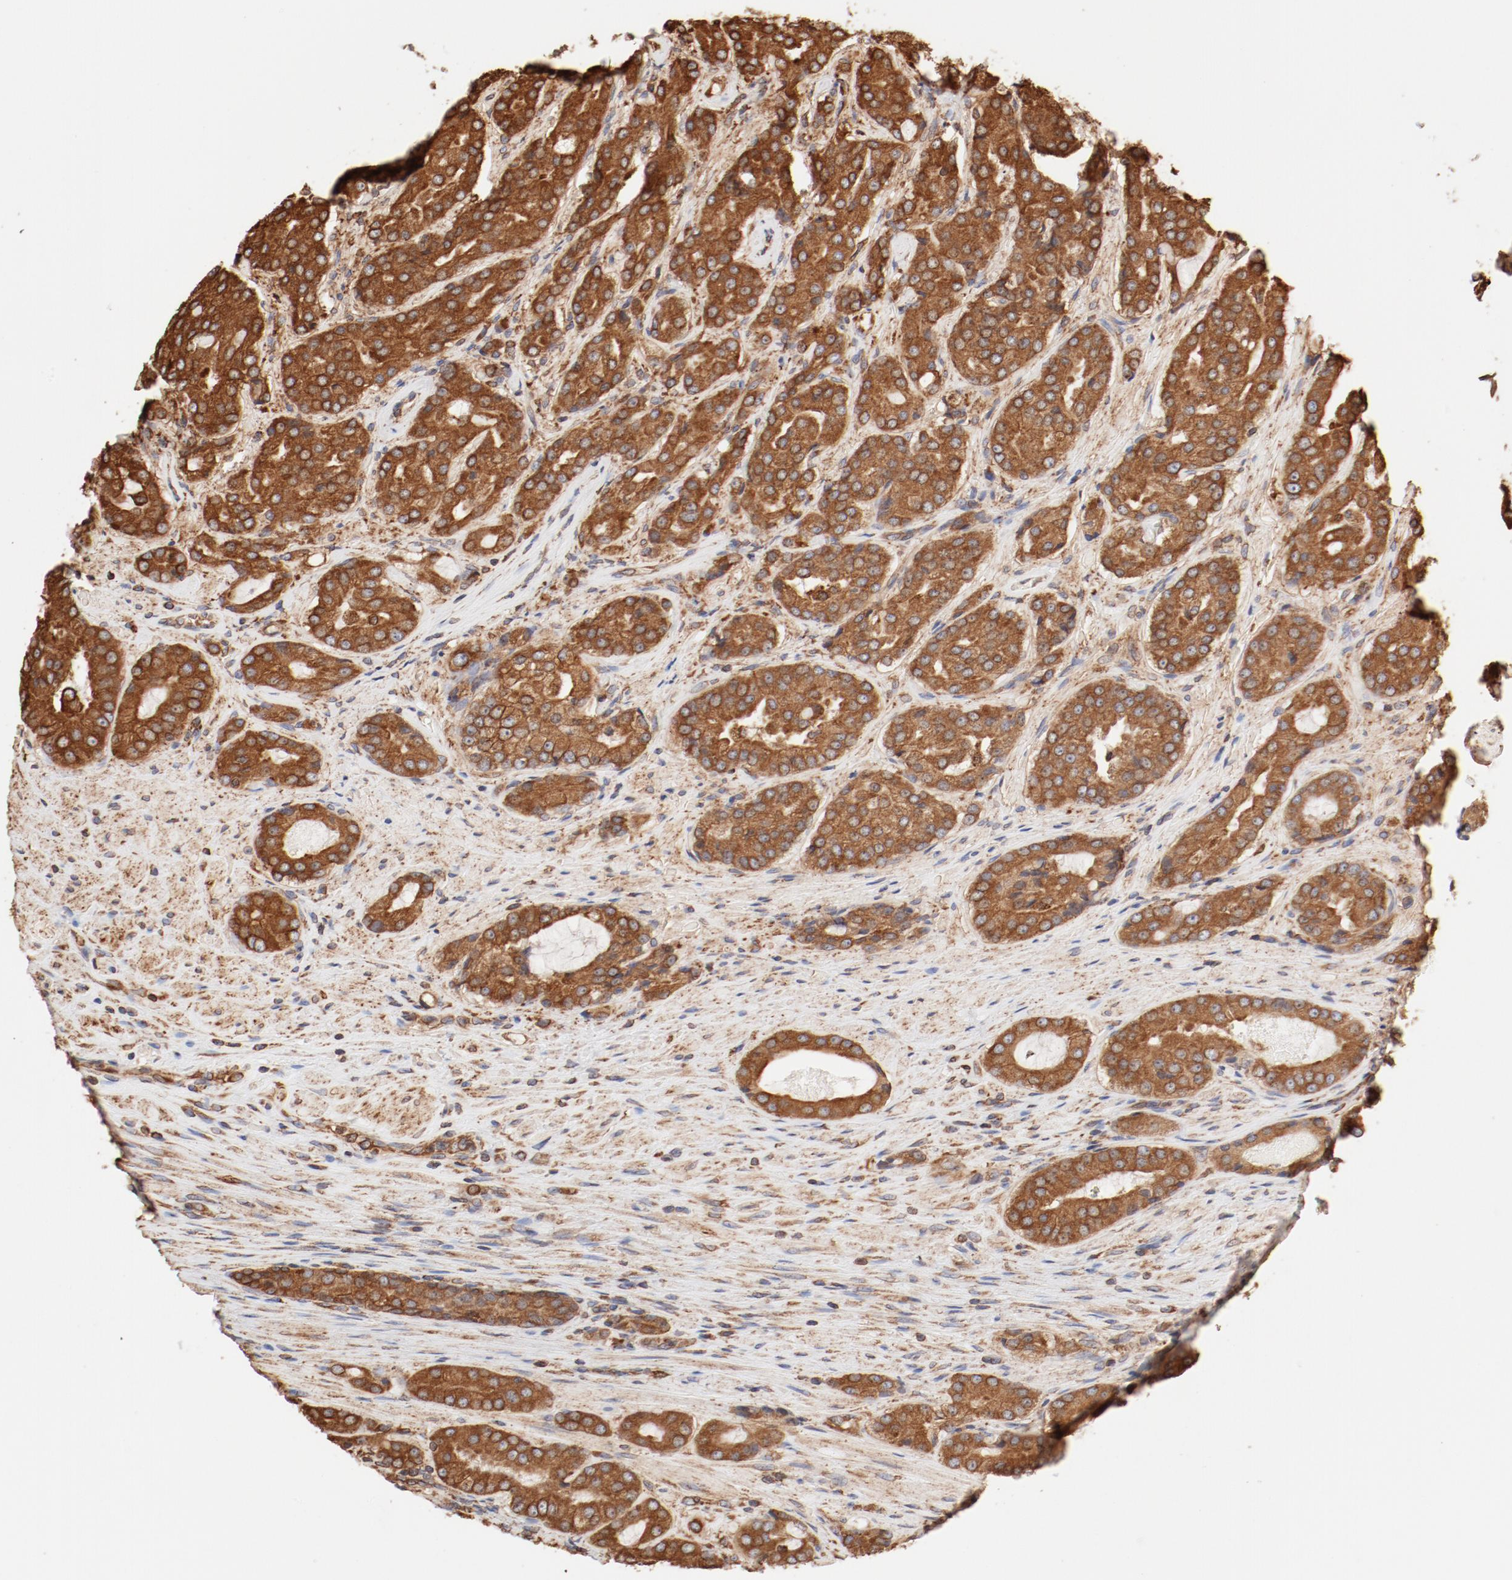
{"staining": {"intensity": "moderate", "quantity": "25%-75%", "location": "cytoplasmic/membranous"}, "tissue": "prostate cancer", "cell_type": "Tumor cells", "image_type": "cancer", "snomed": [{"axis": "morphology", "description": "Adenocarcinoma, High grade"}, {"axis": "topography", "description": "Prostate"}], "caption": "Immunohistochemical staining of human prostate high-grade adenocarcinoma shows moderate cytoplasmic/membranous protein staining in approximately 25%-75% of tumor cells.", "gene": "BCAP31", "patient": {"sex": "male", "age": 72}}